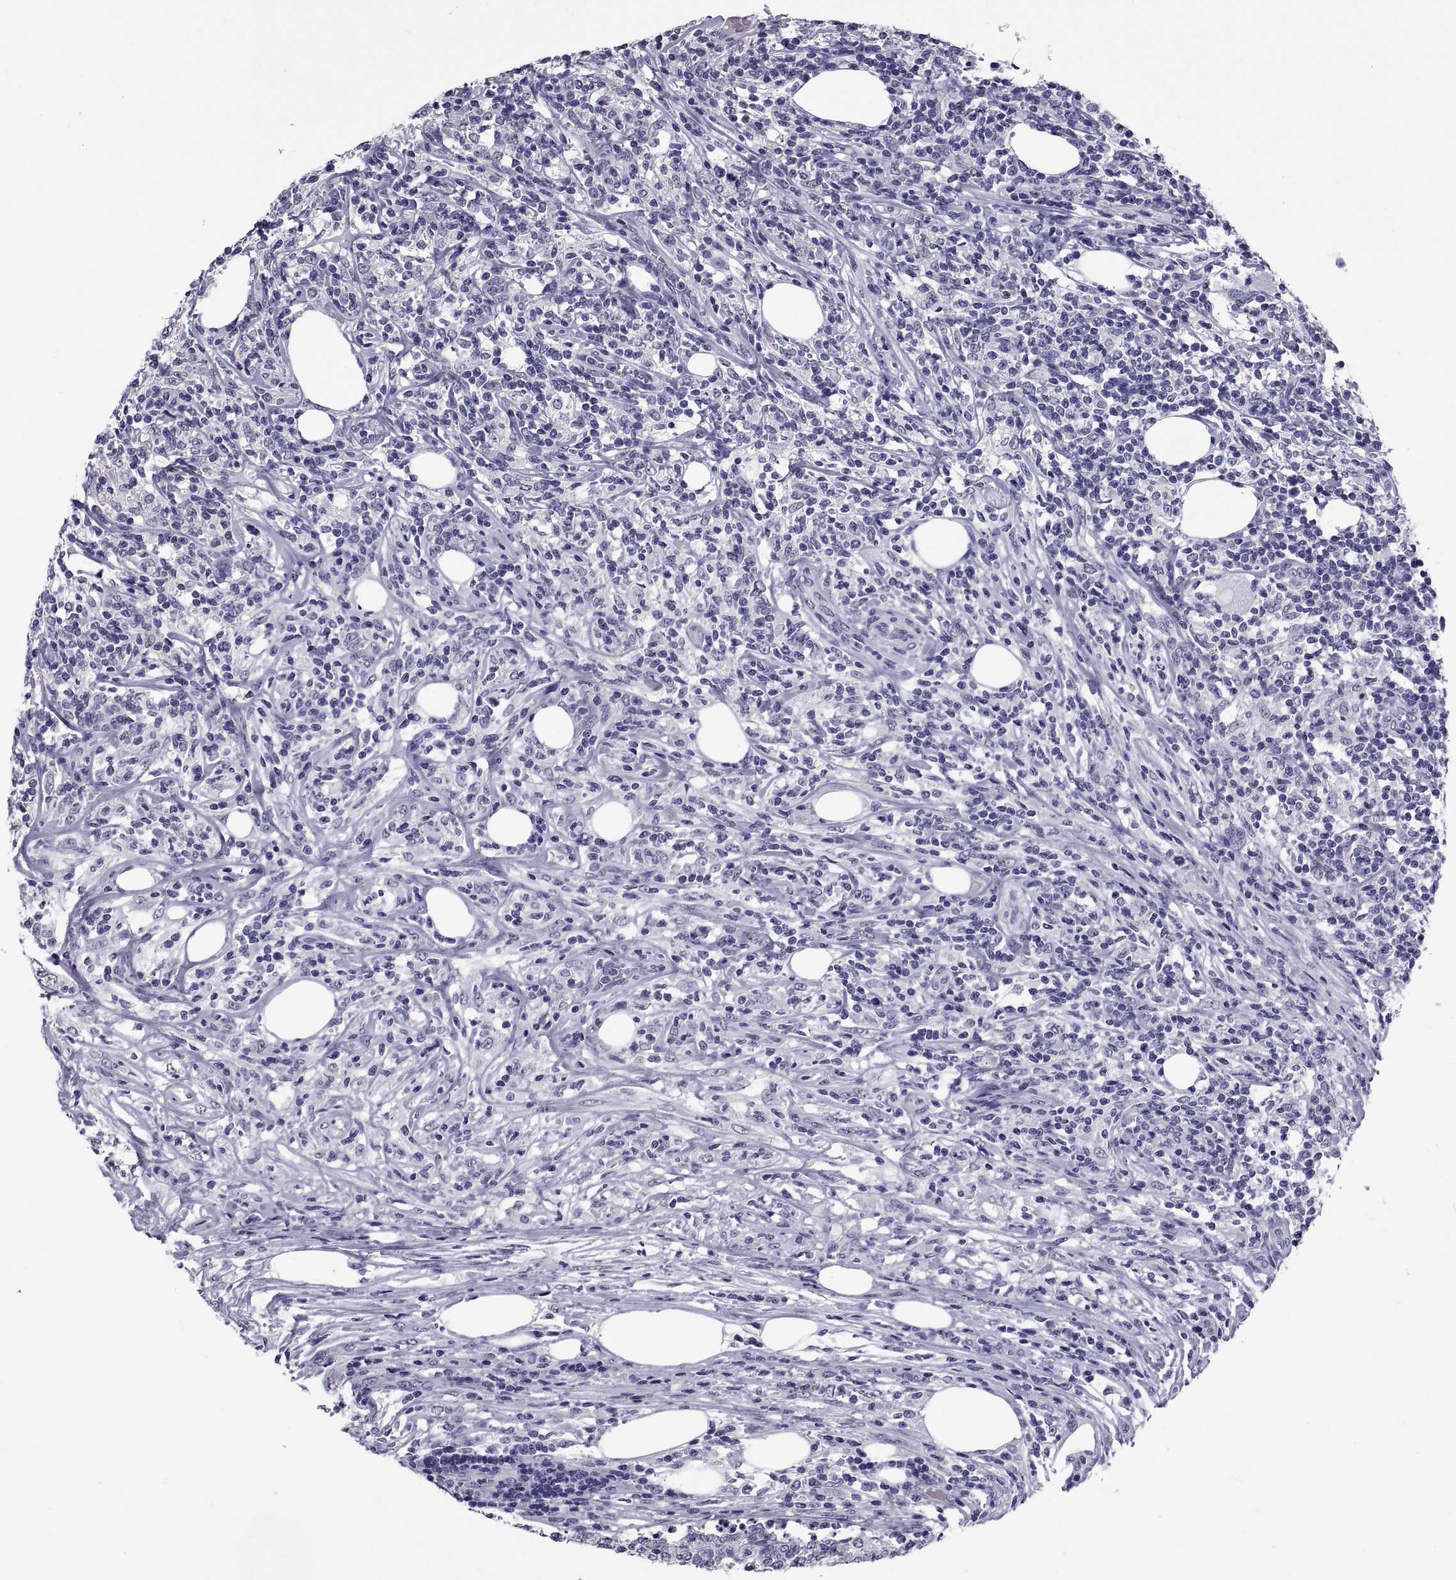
{"staining": {"intensity": "negative", "quantity": "none", "location": "none"}, "tissue": "lymphoma", "cell_type": "Tumor cells", "image_type": "cancer", "snomed": [{"axis": "morphology", "description": "Malignant lymphoma, non-Hodgkin's type, High grade"}, {"axis": "topography", "description": "Lymph node"}], "caption": "An IHC histopathology image of lymphoma is shown. There is no staining in tumor cells of lymphoma.", "gene": "TGFBR3L", "patient": {"sex": "female", "age": 84}}